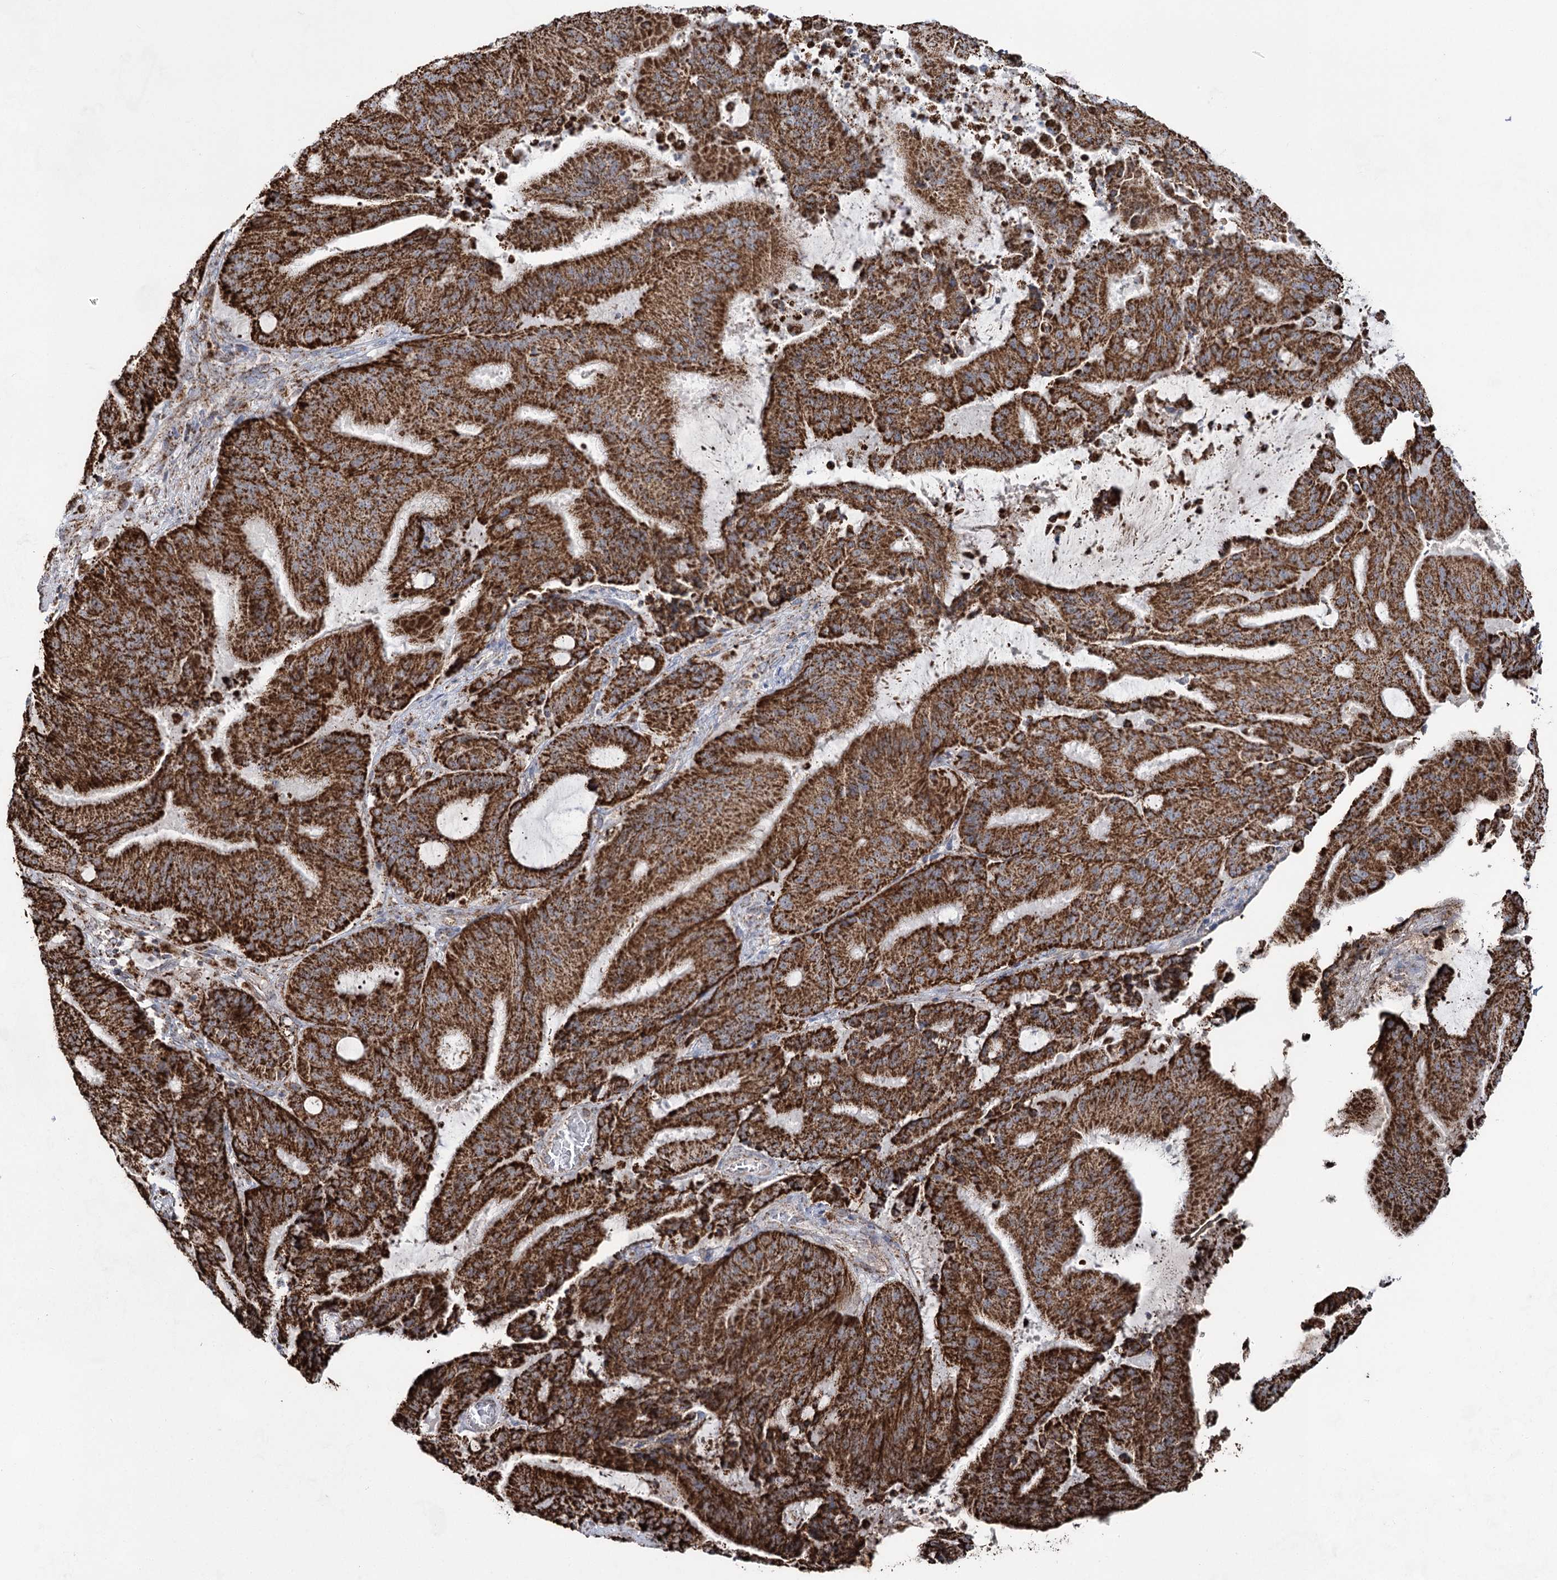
{"staining": {"intensity": "strong", "quantity": ">75%", "location": "cytoplasmic/membranous"}, "tissue": "liver cancer", "cell_type": "Tumor cells", "image_type": "cancer", "snomed": [{"axis": "morphology", "description": "Normal tissue, NOS"}, {"axis": "morphology", "description": "Cholangiocarcinoma"}, {"axis": "topography", "description": "Liver"}, {"axis": "topography", "description": "Peripheral nerve tissue"}], "caption": "The image exhibits immunohistochemical staining of cholangiocarcinoma (liver). There is strong cytoplasmic/membranous positivity is present in approximately >75% of tumor cells. The staining was performed using DAB (3,3'-diaminobenzidine), with brown indicating positive protein expression. Nuclei are stained blue with hematoxylin.", "gene": "CWF19L1", "patient": {"sex": "female", "age": 73}}